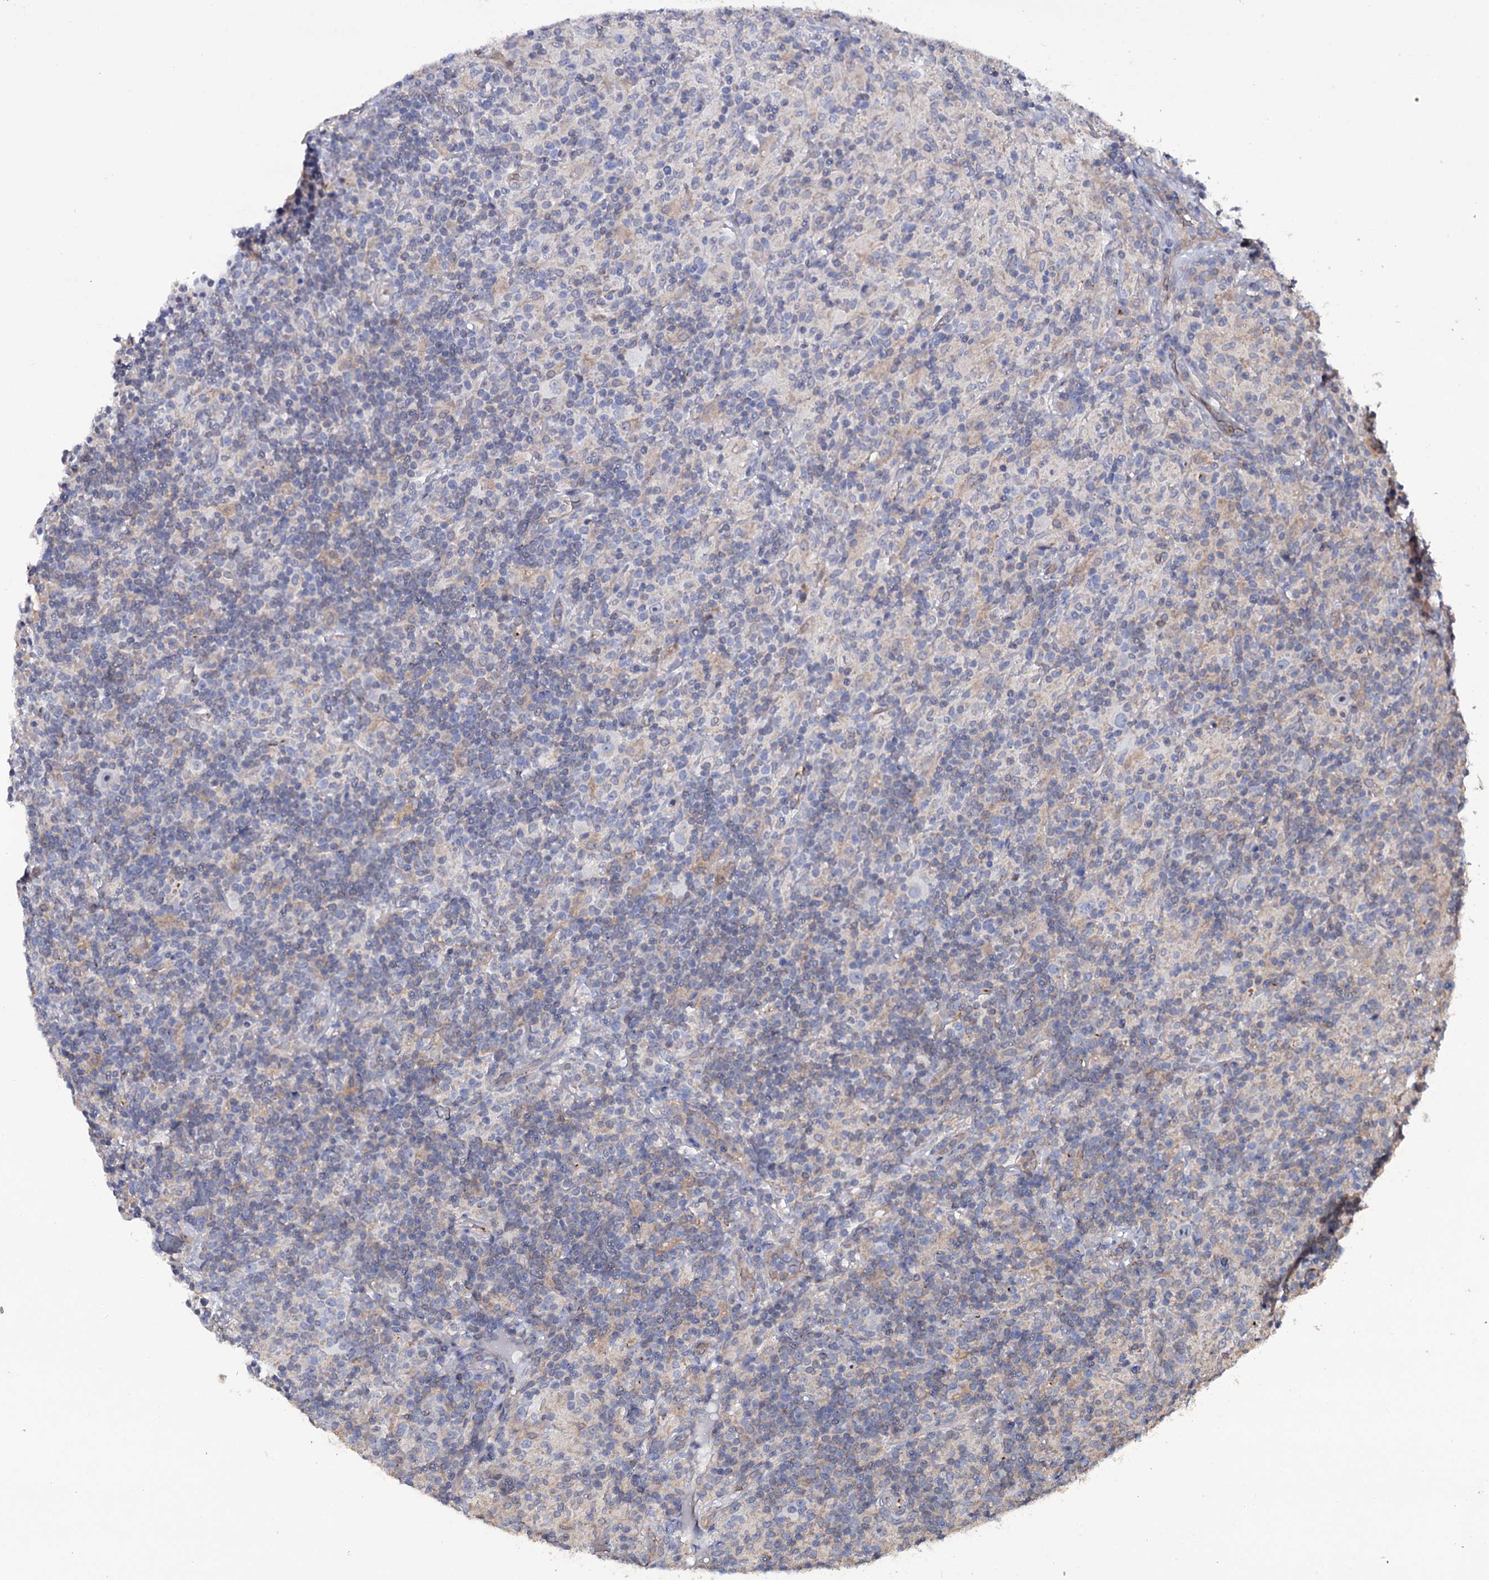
{"staining": {"intensity": "negative", "quantity": "none", "location": "none"}, "tissue": "lymphoma", "cell_type": "Tumor cells", "image_type": "cancer", "snomed": [{"axis": "morphology", "description": "Hodgkin's disease, NOS"}, {"axis": "topography", "description": "Lymph node"}], "caption": "IHC of human lymphoma reveals no positivity in tumor cells.", "gene": "CRYL1", "patient": {"sex": "male", "age": 70}}